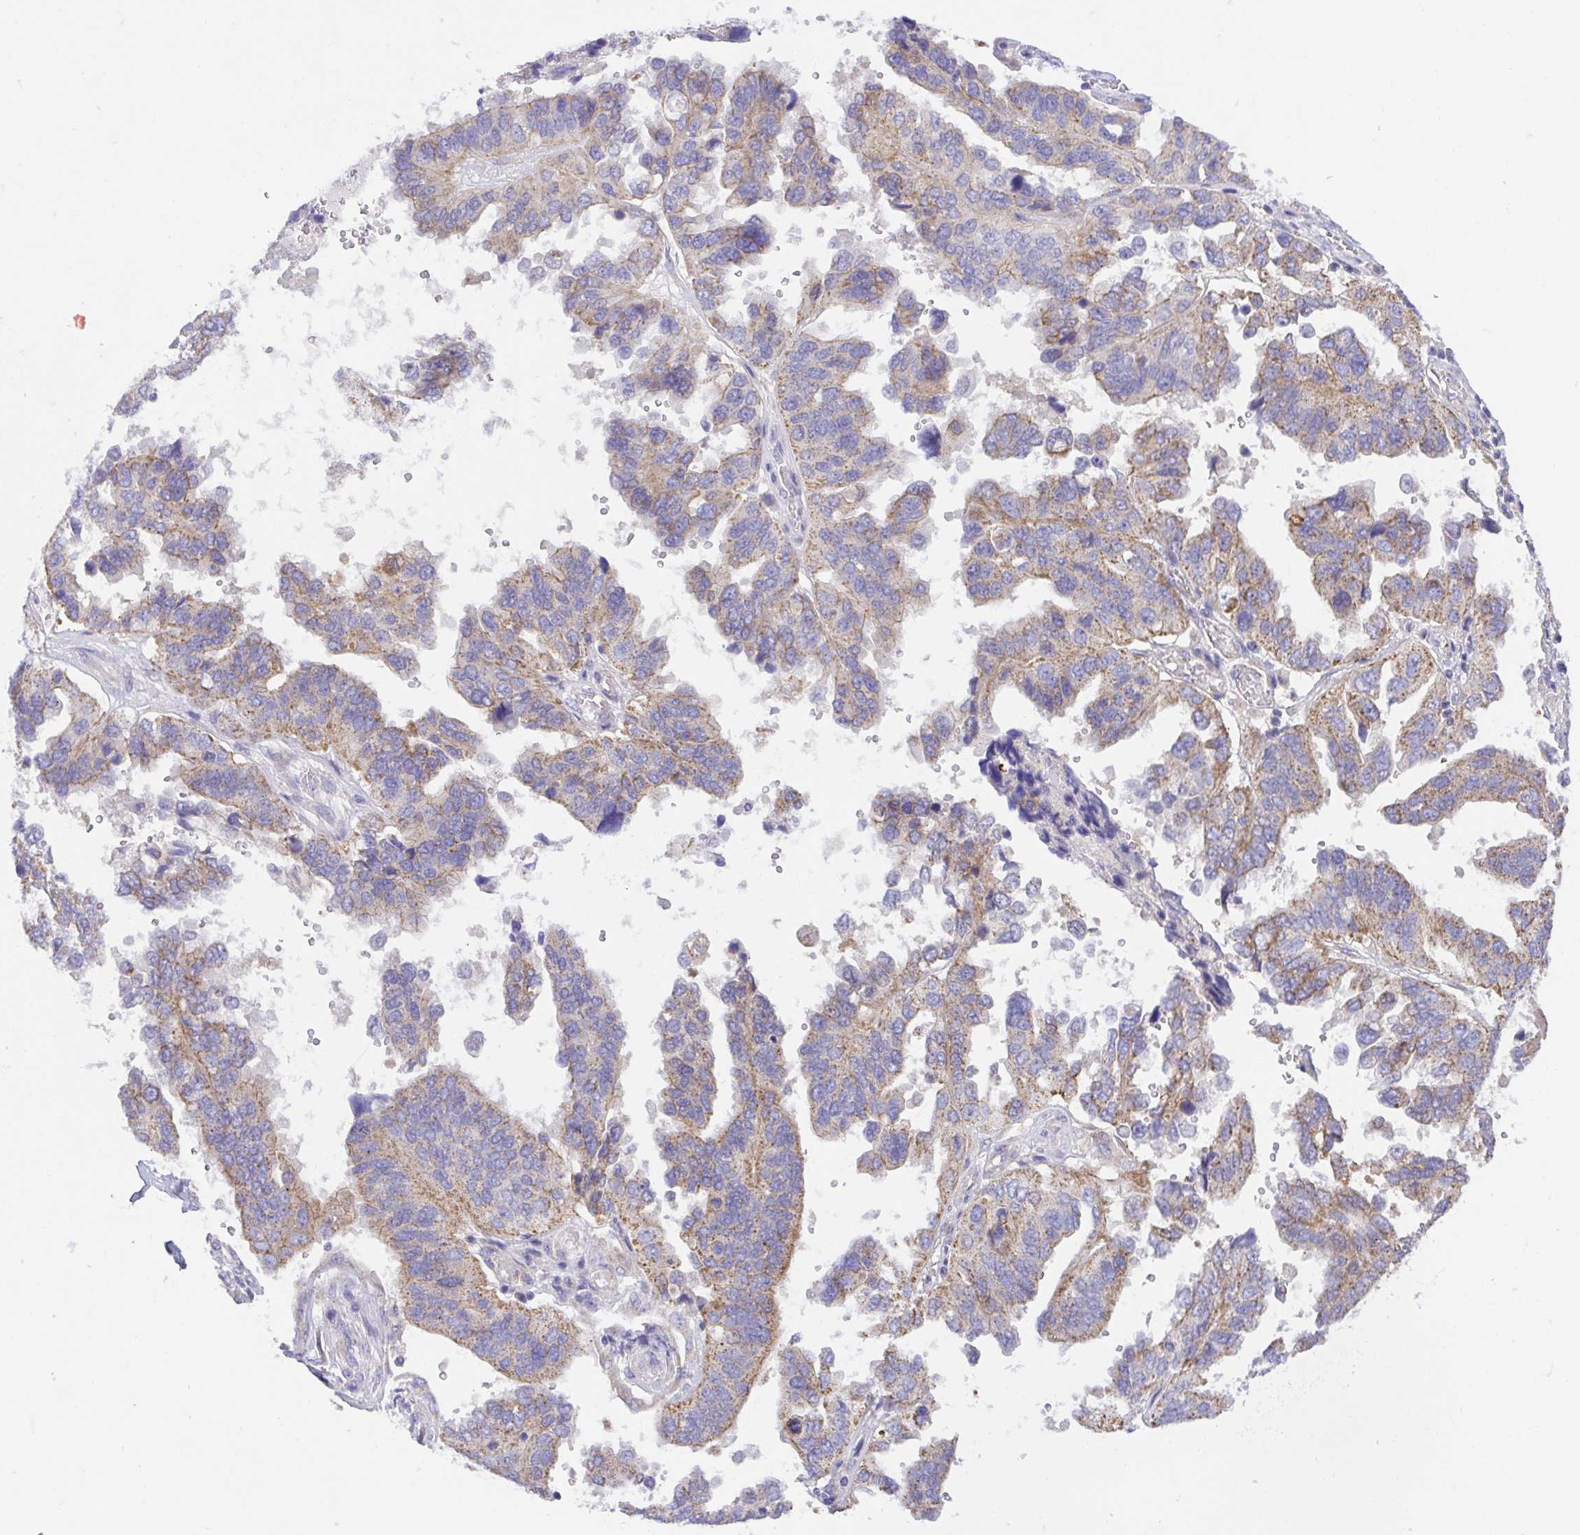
{"staining": {"intensity": "weak", "quantity": "25%-75%", "location": "cytoplasmic/membranous"}, "tissue": "ovarian cancer", "cell_type": "Tumor cells", "image_type": "cancer", "snomed": [{"axis": "morphology", "description": "Cystadenocarcinoma, serous, NOS"}, {"axis": "topography", "description": "Ovary"}], "caption": "This micrograph displays ovarian cancer (serous cystadenocarcinoma) stained with immunohistochemistry (IHC) to label a protein in brown. The cytoplasmic/membranous of tumor cells show weak positivity for the protein. Nuclei are counter-stained blue.", "gene": "SLC13A1", "patient": {"sex": "female", "age": 79}}